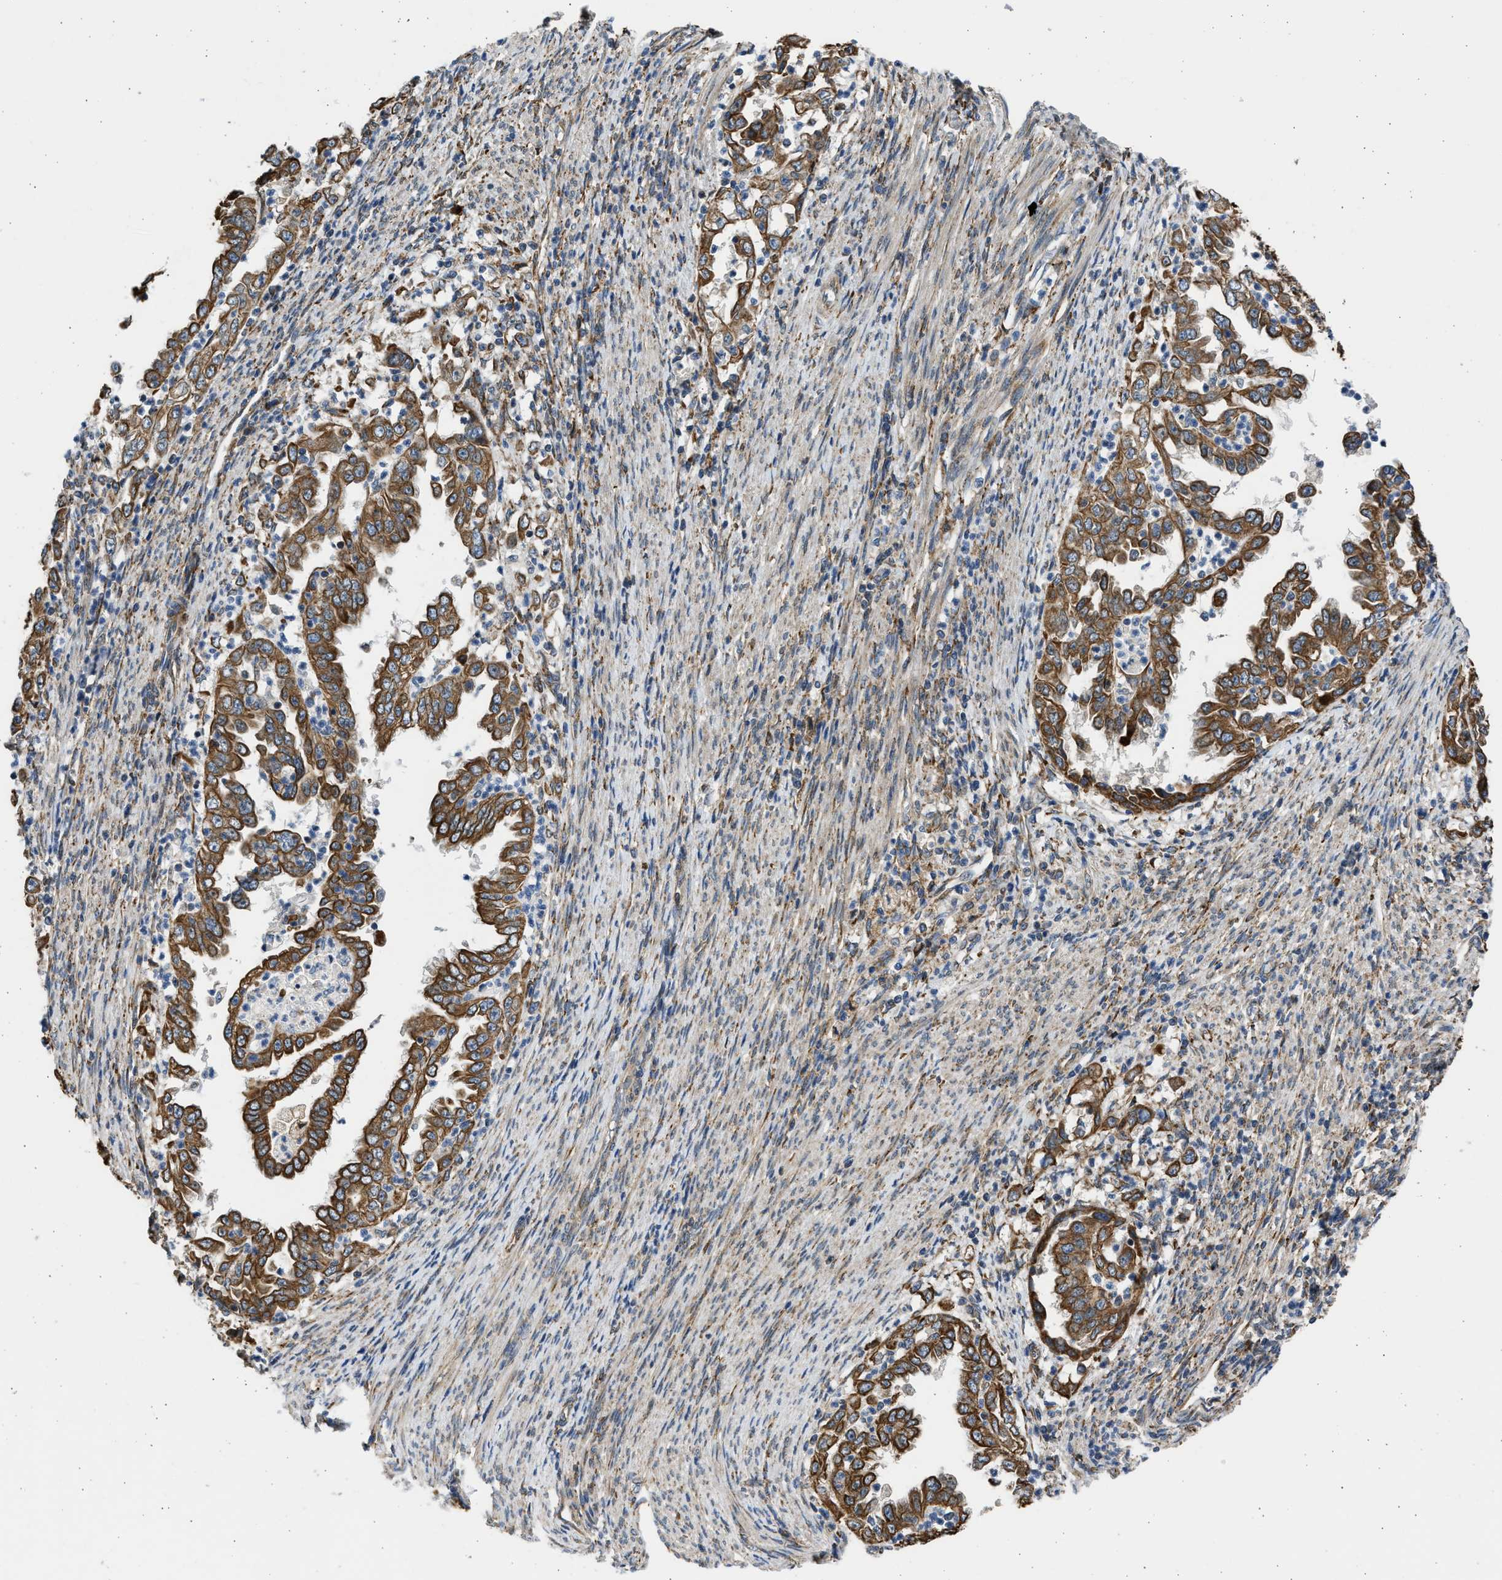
{"staining": {"intensity": "strong", "quantity": ">75%", "location": "cytoplasmic/membranous"}, "tissue": "endometrial cancer", "cell_type": "Tumor cells", "image_type": "cancer", "snomed": [{"axis": "morphology", "description": "Adenocarcinoma, NOS"}, {"axis": "topography", "description": "Endometrium"}], "caption": "A high-resolution histopathology image shows immunohistochemistry staining of adenocarcinoma (endometrial), which displays strong cytoplasmic/membranous staining in about >75% of tumor cells.", "gene": "PLD2", "patient": {"sex": "female", "age": 85}}